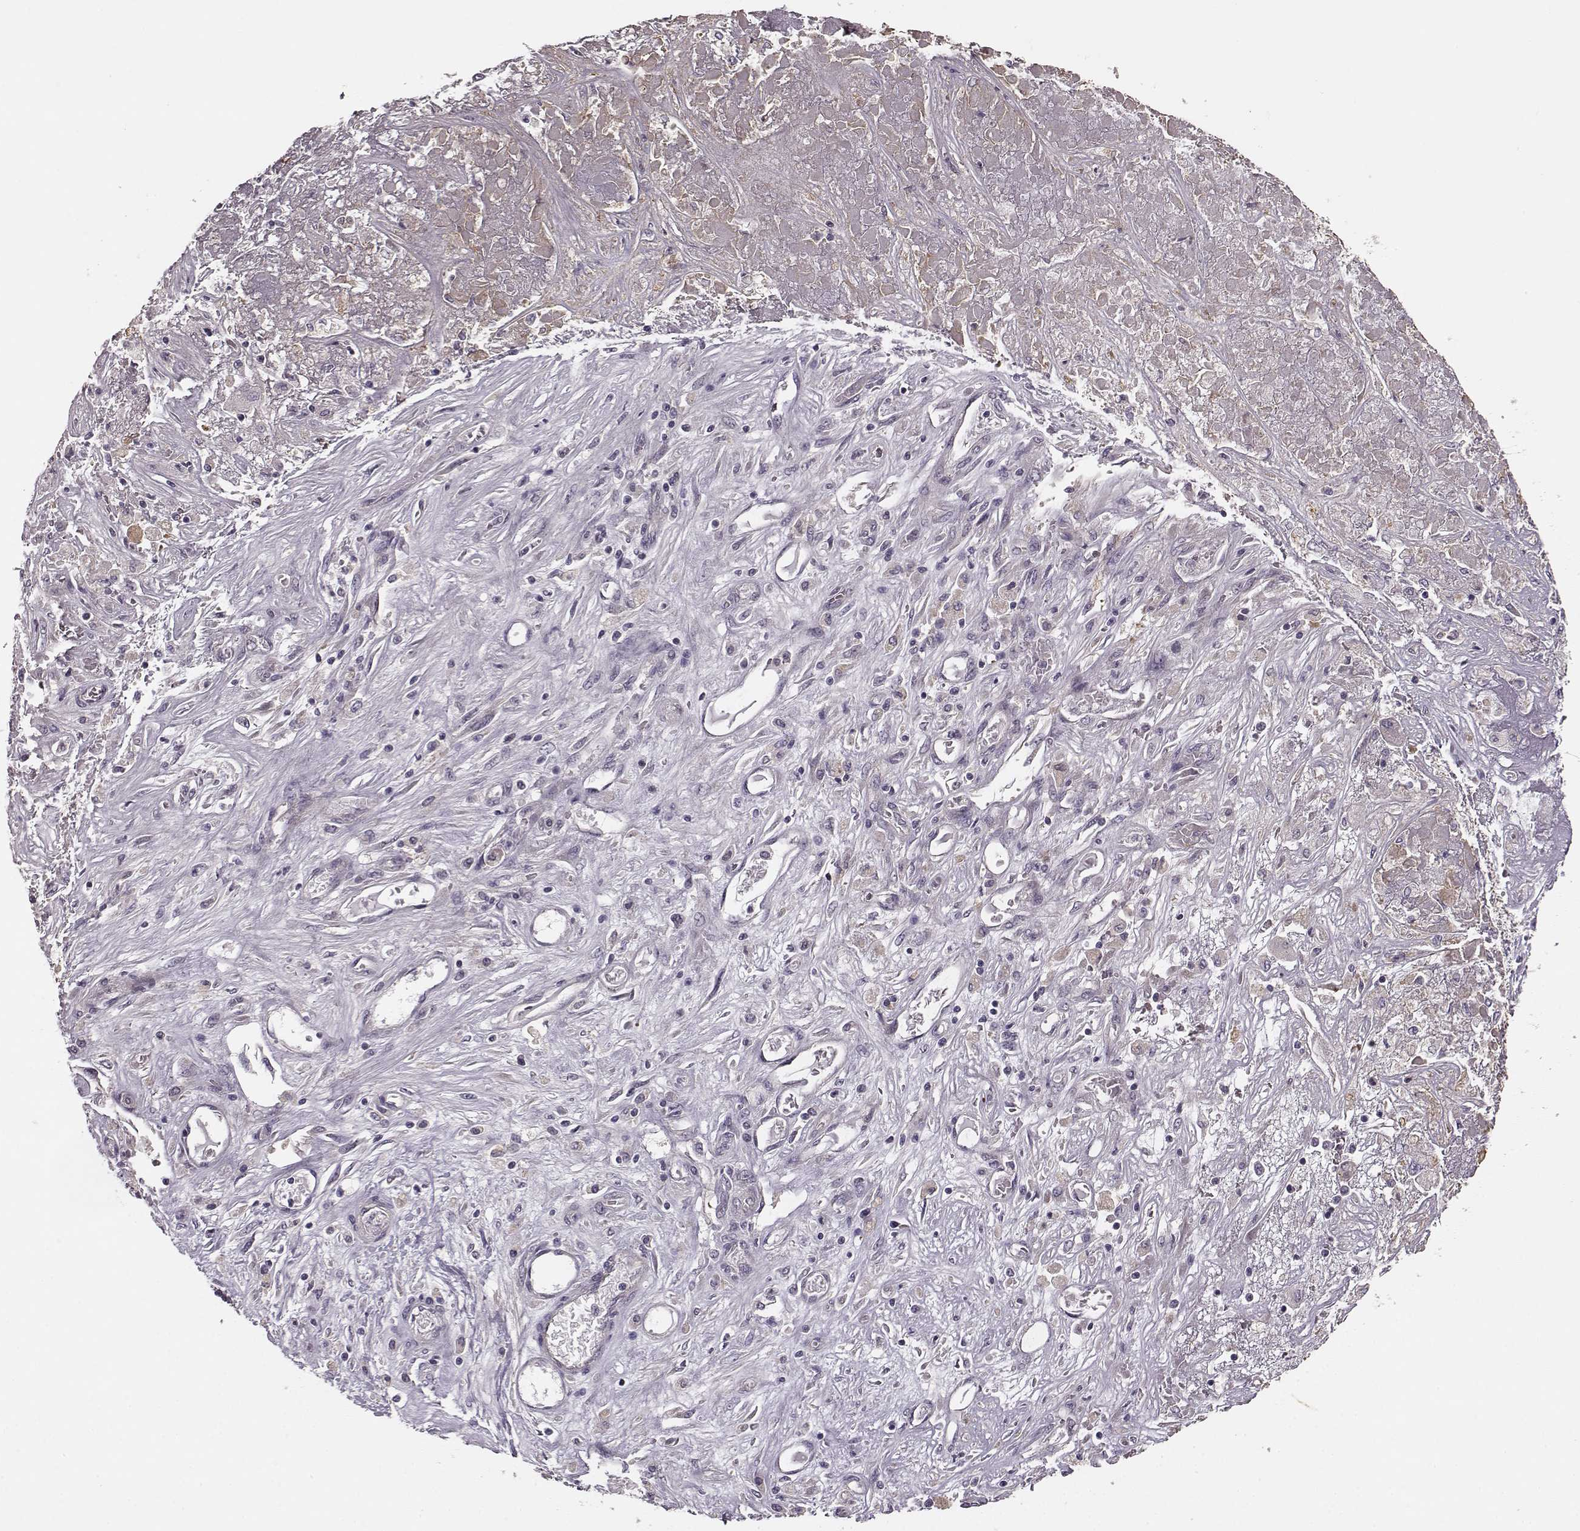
{"staining": {"intensity": "negative", "quantity": "none", "location": "none"}, "tissue": "liver cancer", "cell_type": "Tumor cells", "image_type": "cancer", "snomed": [{"axis": "morphology", "description": "Cholangiocarcinoma"}, {"axis": "topography", "description": "Liver"}], "caption": "High magnification brightfield microscopy of liver cancer (cholangiocarcinoma) stained with DAB (brown) and counterstained with hematoxylin (blue): tumor cells show no significant staining.", "gene": "MTR", "patient": {"sex": "female", "age": 52}}